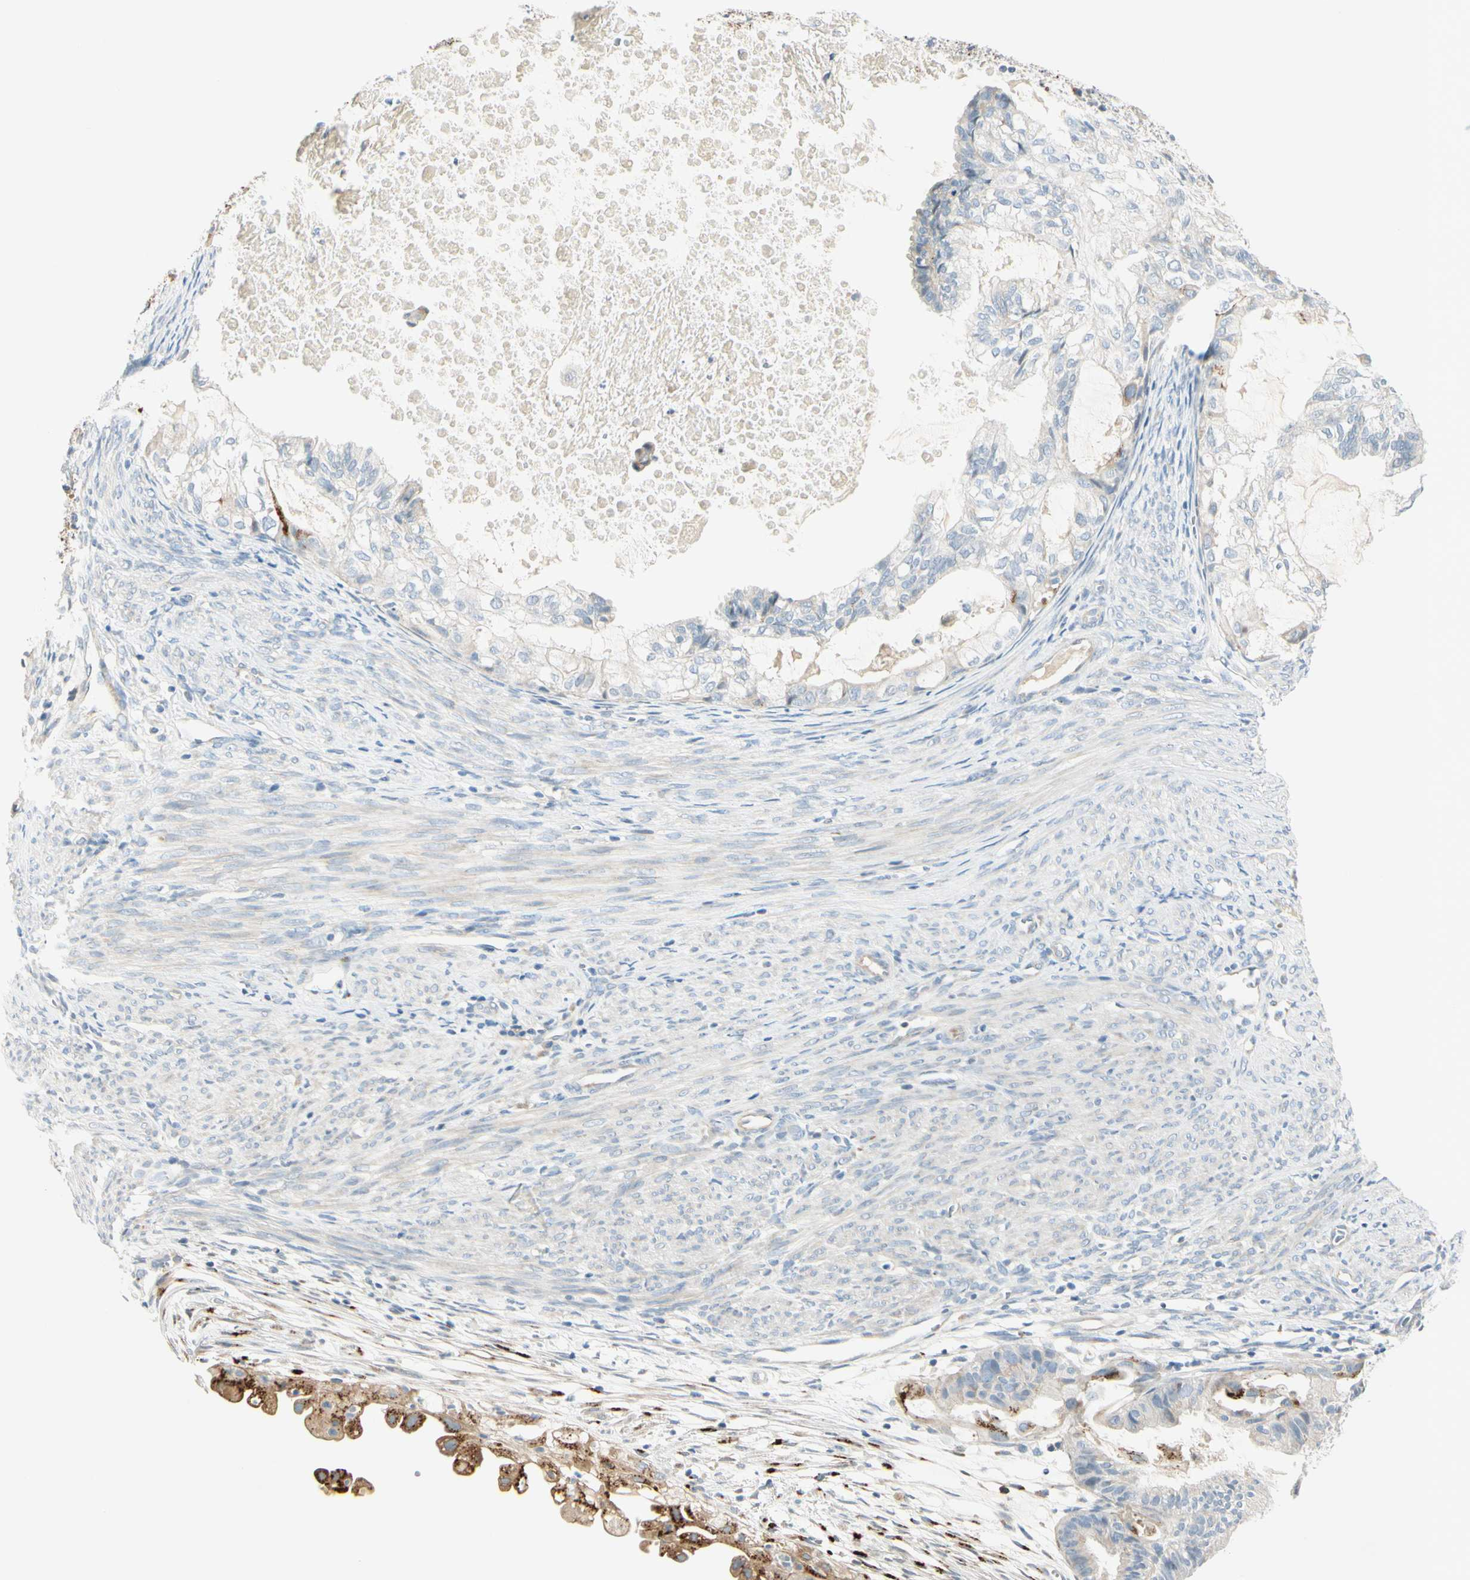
{"staining": {"intensity": "moderate", "quantity": "<25%", "location": "cytoplasmic/membranous"}, "tissue": "cervical cancer", "cell_type": "Tumor cells", "image_type": "cancer", "snomed": [{"axis": "morphology", "description": "Normal tissue, NOS"}, {"axis": "morphology", "description": "Adenocarcinoma, NOS"}, {"axis": "topography", "description": "Cervix"}, {"axis": "topography", "description": "Endometrium"}], "caption": "Cervical adenocarcinoma was stained to show a protein in brown. There is low levels of moderate cytoplasmic/membranous positivity in about <25% of tumor cells.", "gene": "GALNT5", "patient": {"sex": "female", "age": 86}}